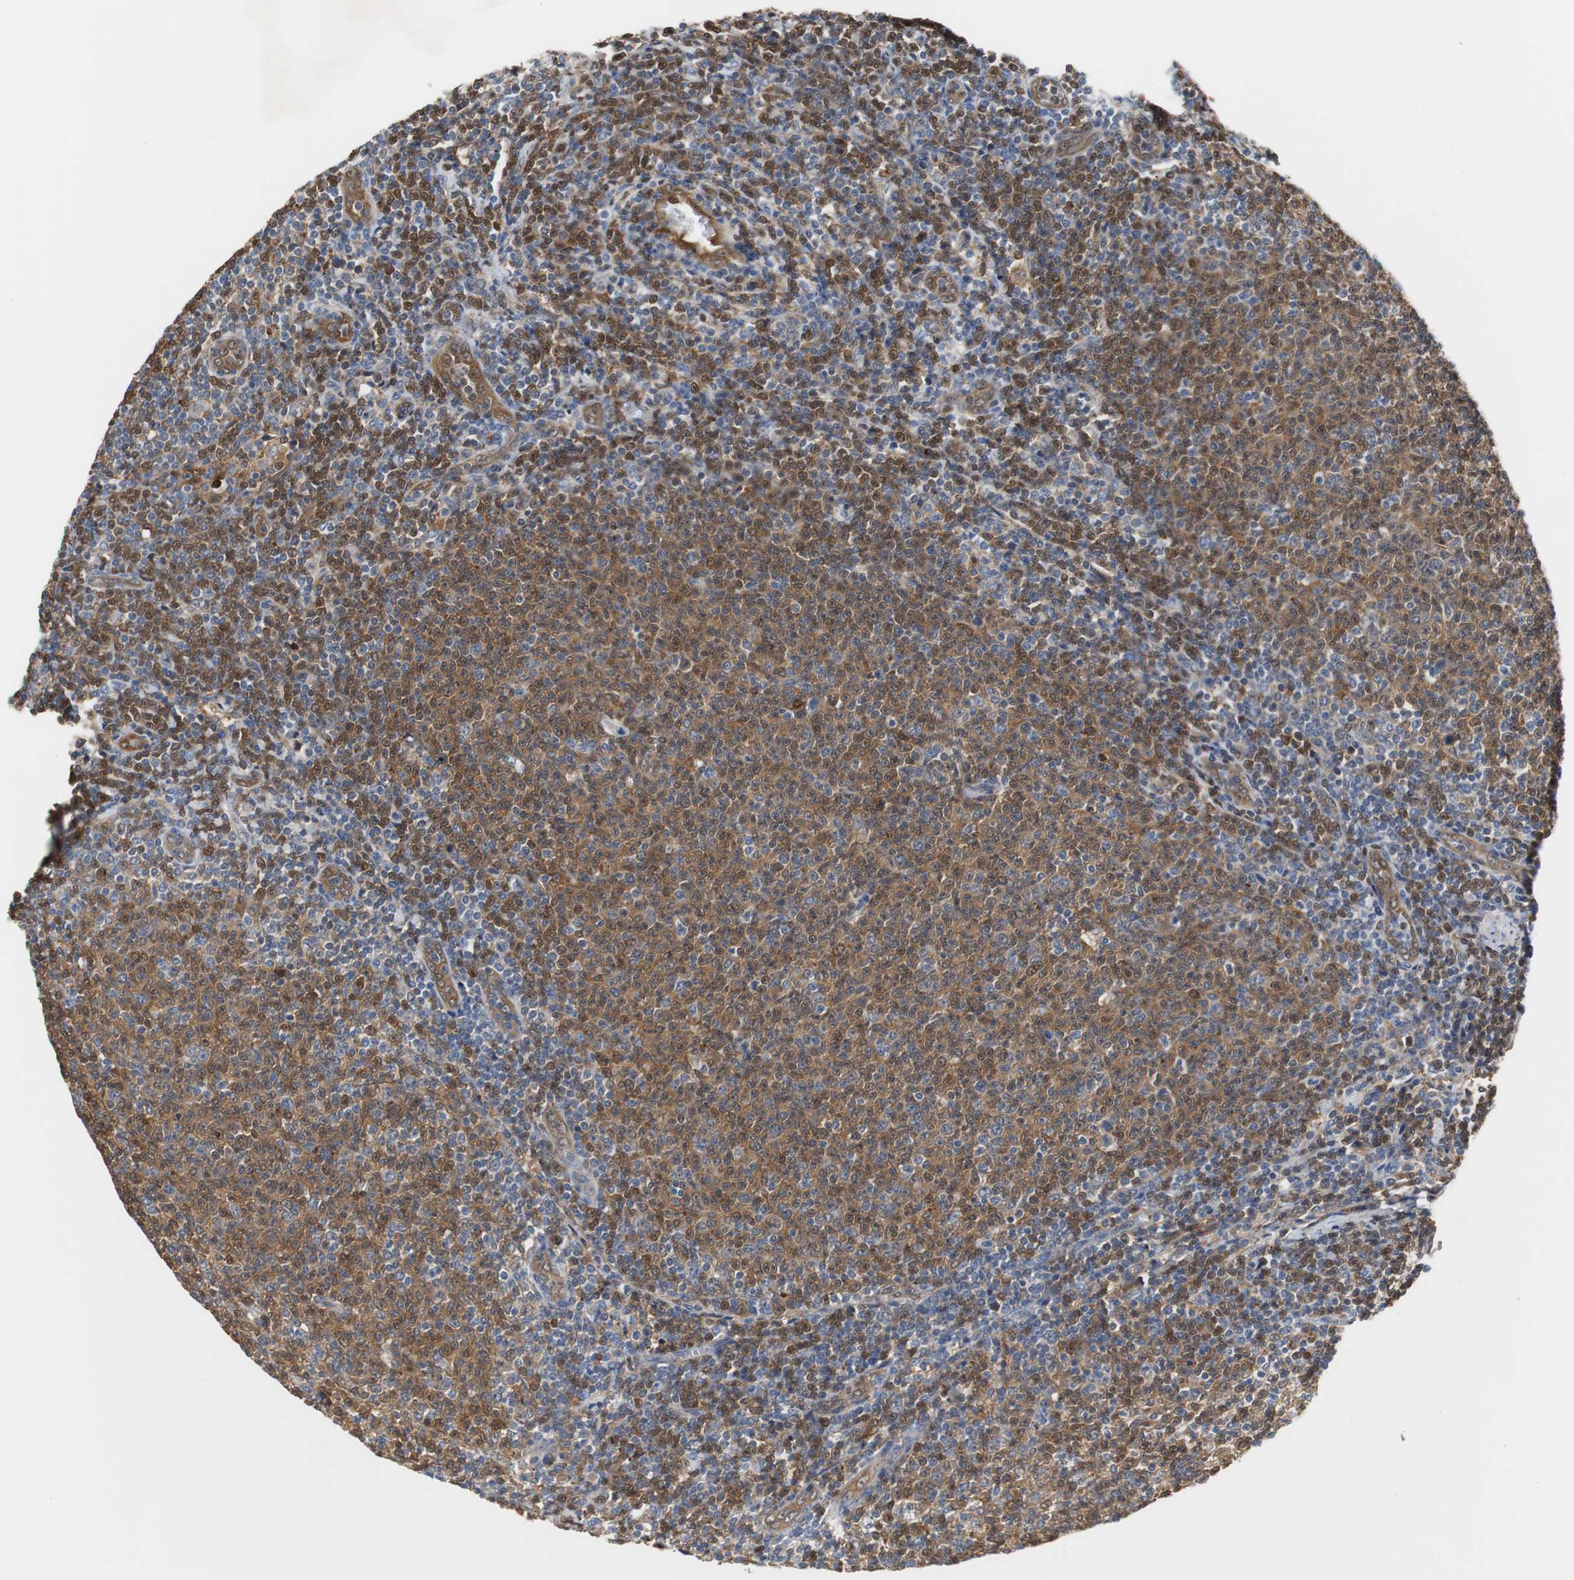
{"staining": {"intensity": "moderate", "quantity": ">75%", "location": "cytoplasmic/membranous"}, "tissue": "lymphoma", "cell_type": "Tumor cells", "image_type": "cancer", "snomed": [{"axis": "morphology", "description": "Malignant lymphoma, non-Hodgkin's type, Low grade"}, {"axis": "topography", "description": "Lymph node"}], "caption": "A micrograph of lymphoma stained for a protein displays moderate cytoplasmic/membranous brown staining in tumor cells. Using DAB (3,3'-diaminobenzidine) (brown) and hematoxylin (blue) stains, captured at high magnification using brightfield microscopy.", "gene": "ANXA4", "patient": {"sex": "male", "age": 66}}